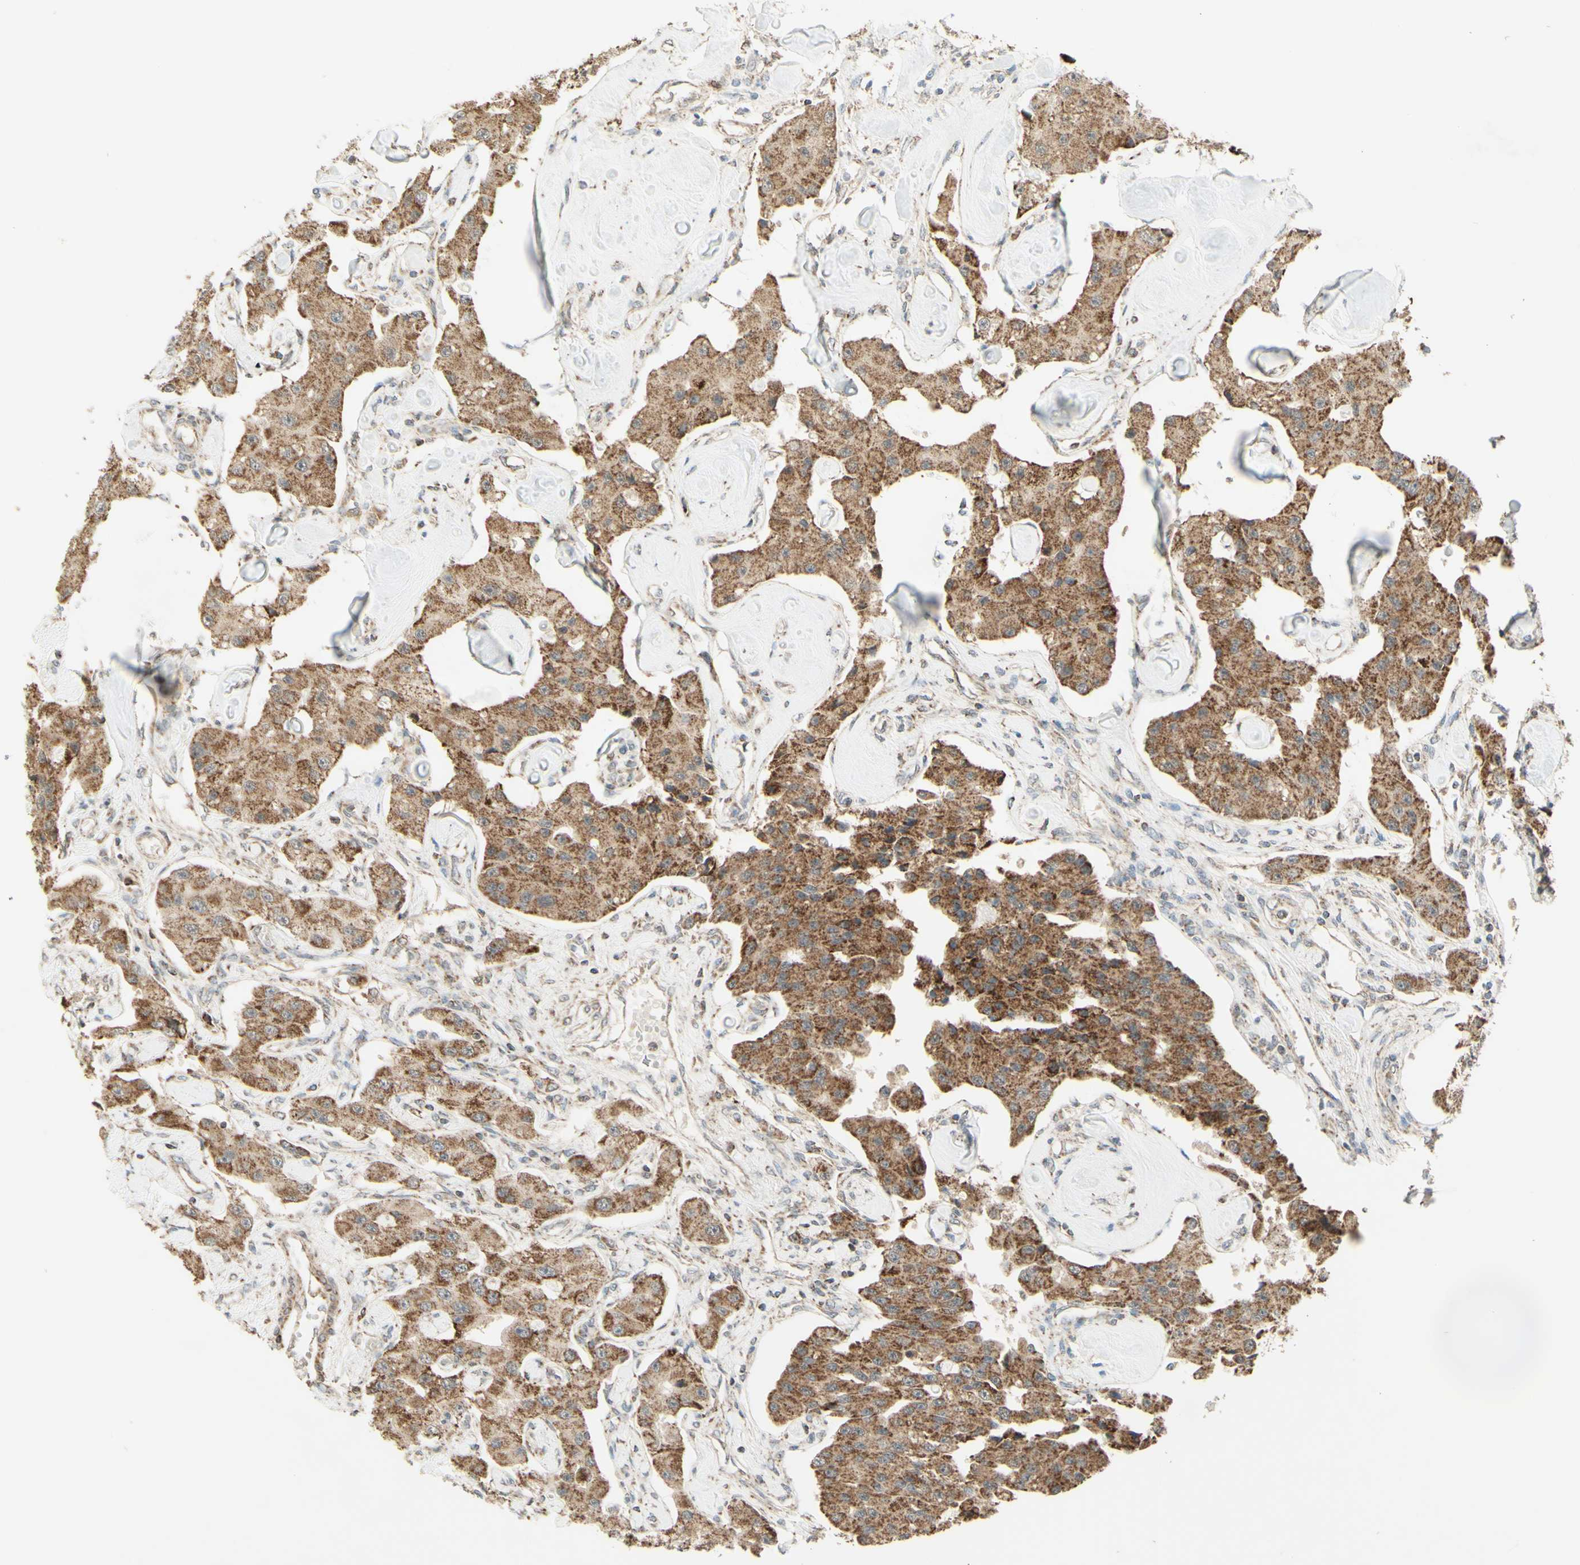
{"staining": {"intensity": "moderate", "quantity": ">75%", "location": "cytoplasmic/membranous"}, "tissue": "carcinoid", "cell_type": "Tumor cells", "image_type": "cancer", "snomed": [{"axis": "morphology", "description": "Carcinoid, malignant, NOS"}, {"axis": "topography", "description": "Pancreas"}], "caption": "Immunohistochemical staining of carcinoid reveals medium levels of moderate cytoplasmic/membranous protein staining in about >75% of tumor cells.", "gene": "DHRS3", "patient": {"sex": "male", "age": 41}}